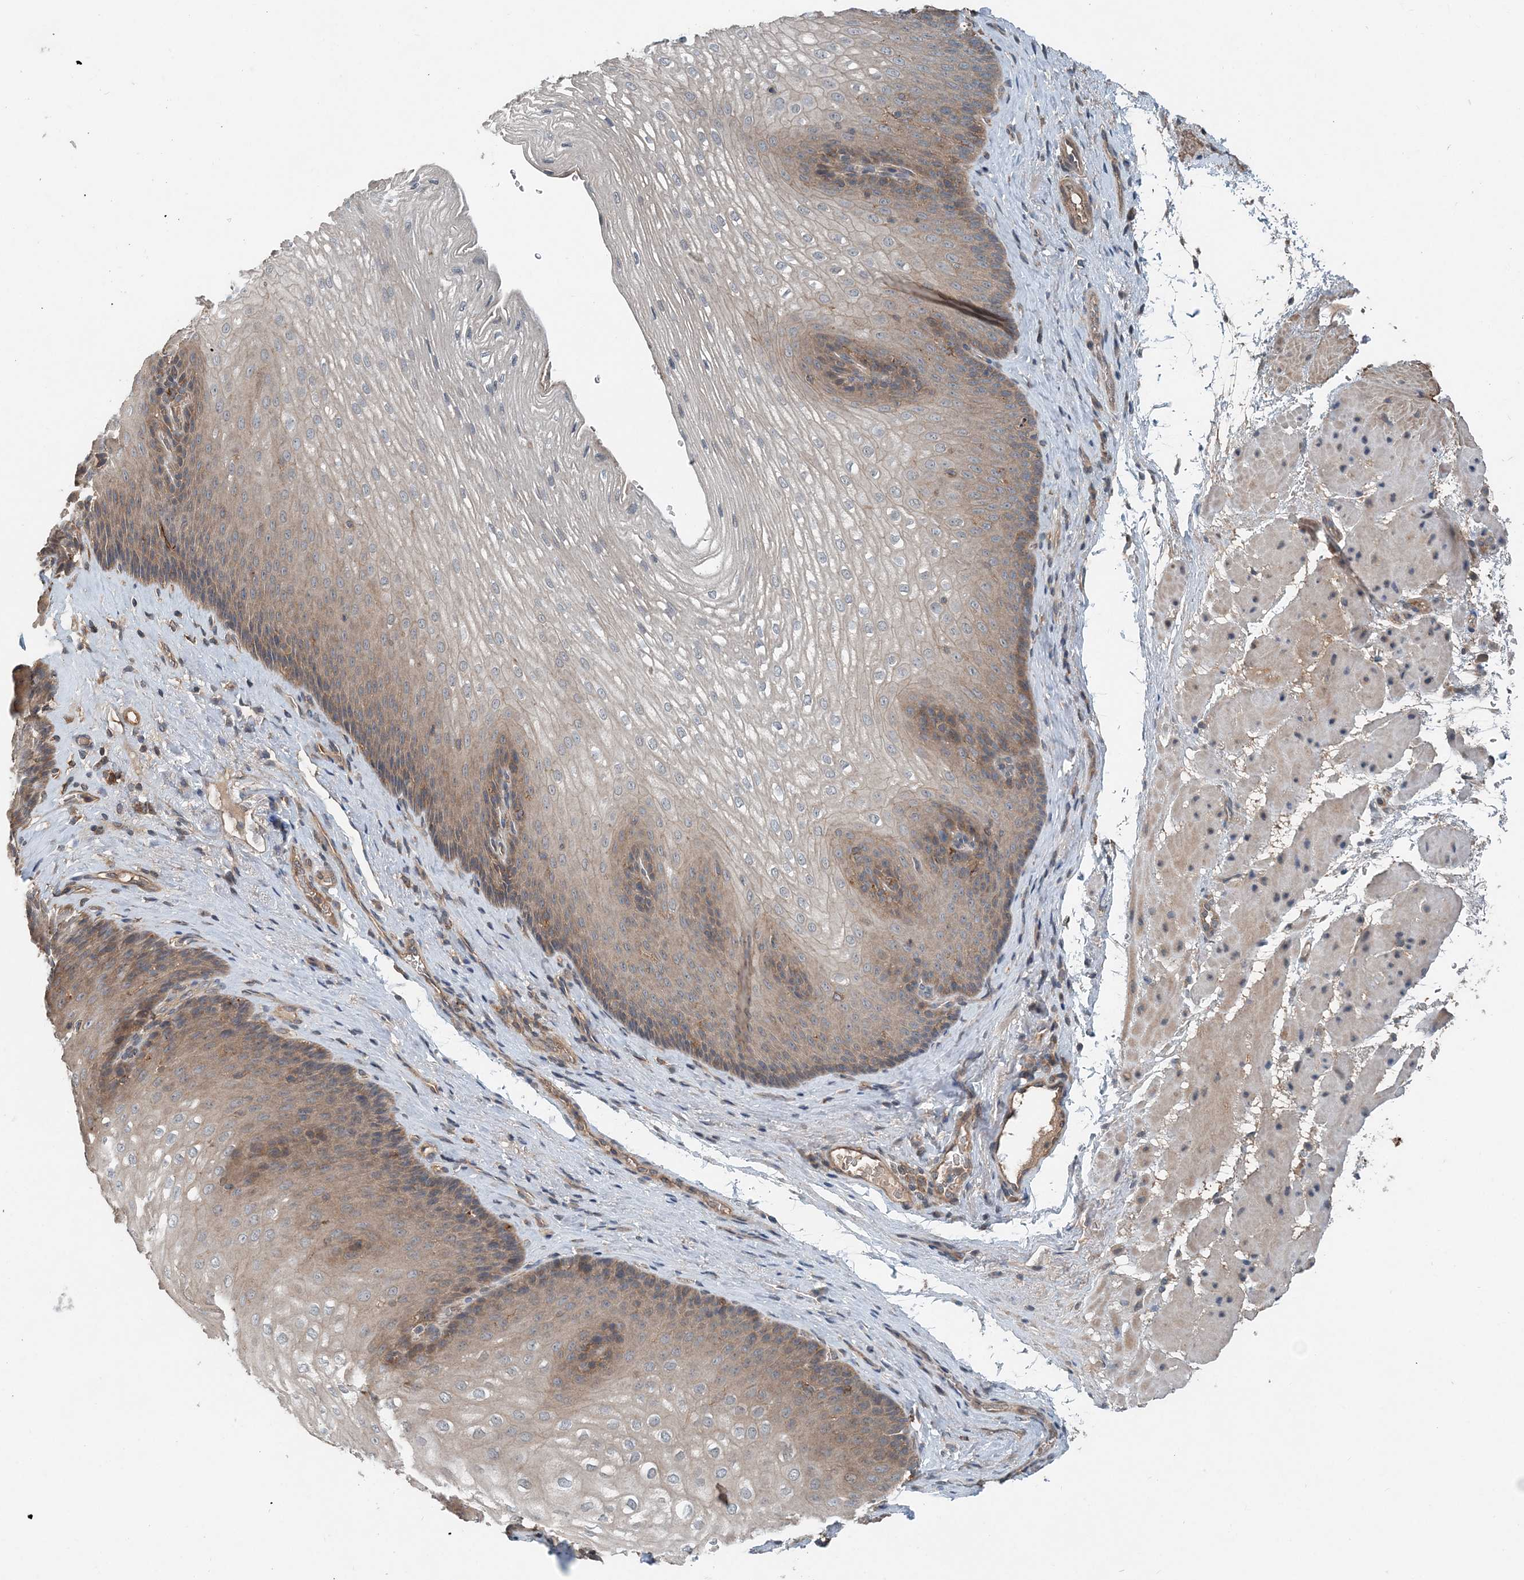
{"staining": {"intensity": "moderate", "quantity": "25%-75%", "location": "cytoplasmic/membranous"}, "tissue": "esophagus", "cell_type": "Squamous epithelial cells", "image_type": "normal", "snomed": [{"axis": "morphology", "description": "Normal tissue, NOS"}, {"axis": "topography", "description": "Esophagus"}], "caption": "Squamous epithelial cells demonstrate moderate cytoplasmic/membranous staining in about 25%-75% of cells in normal esophagus.", "gene": "SMPD3", "patient": {"sex": "female", "age": 66}}